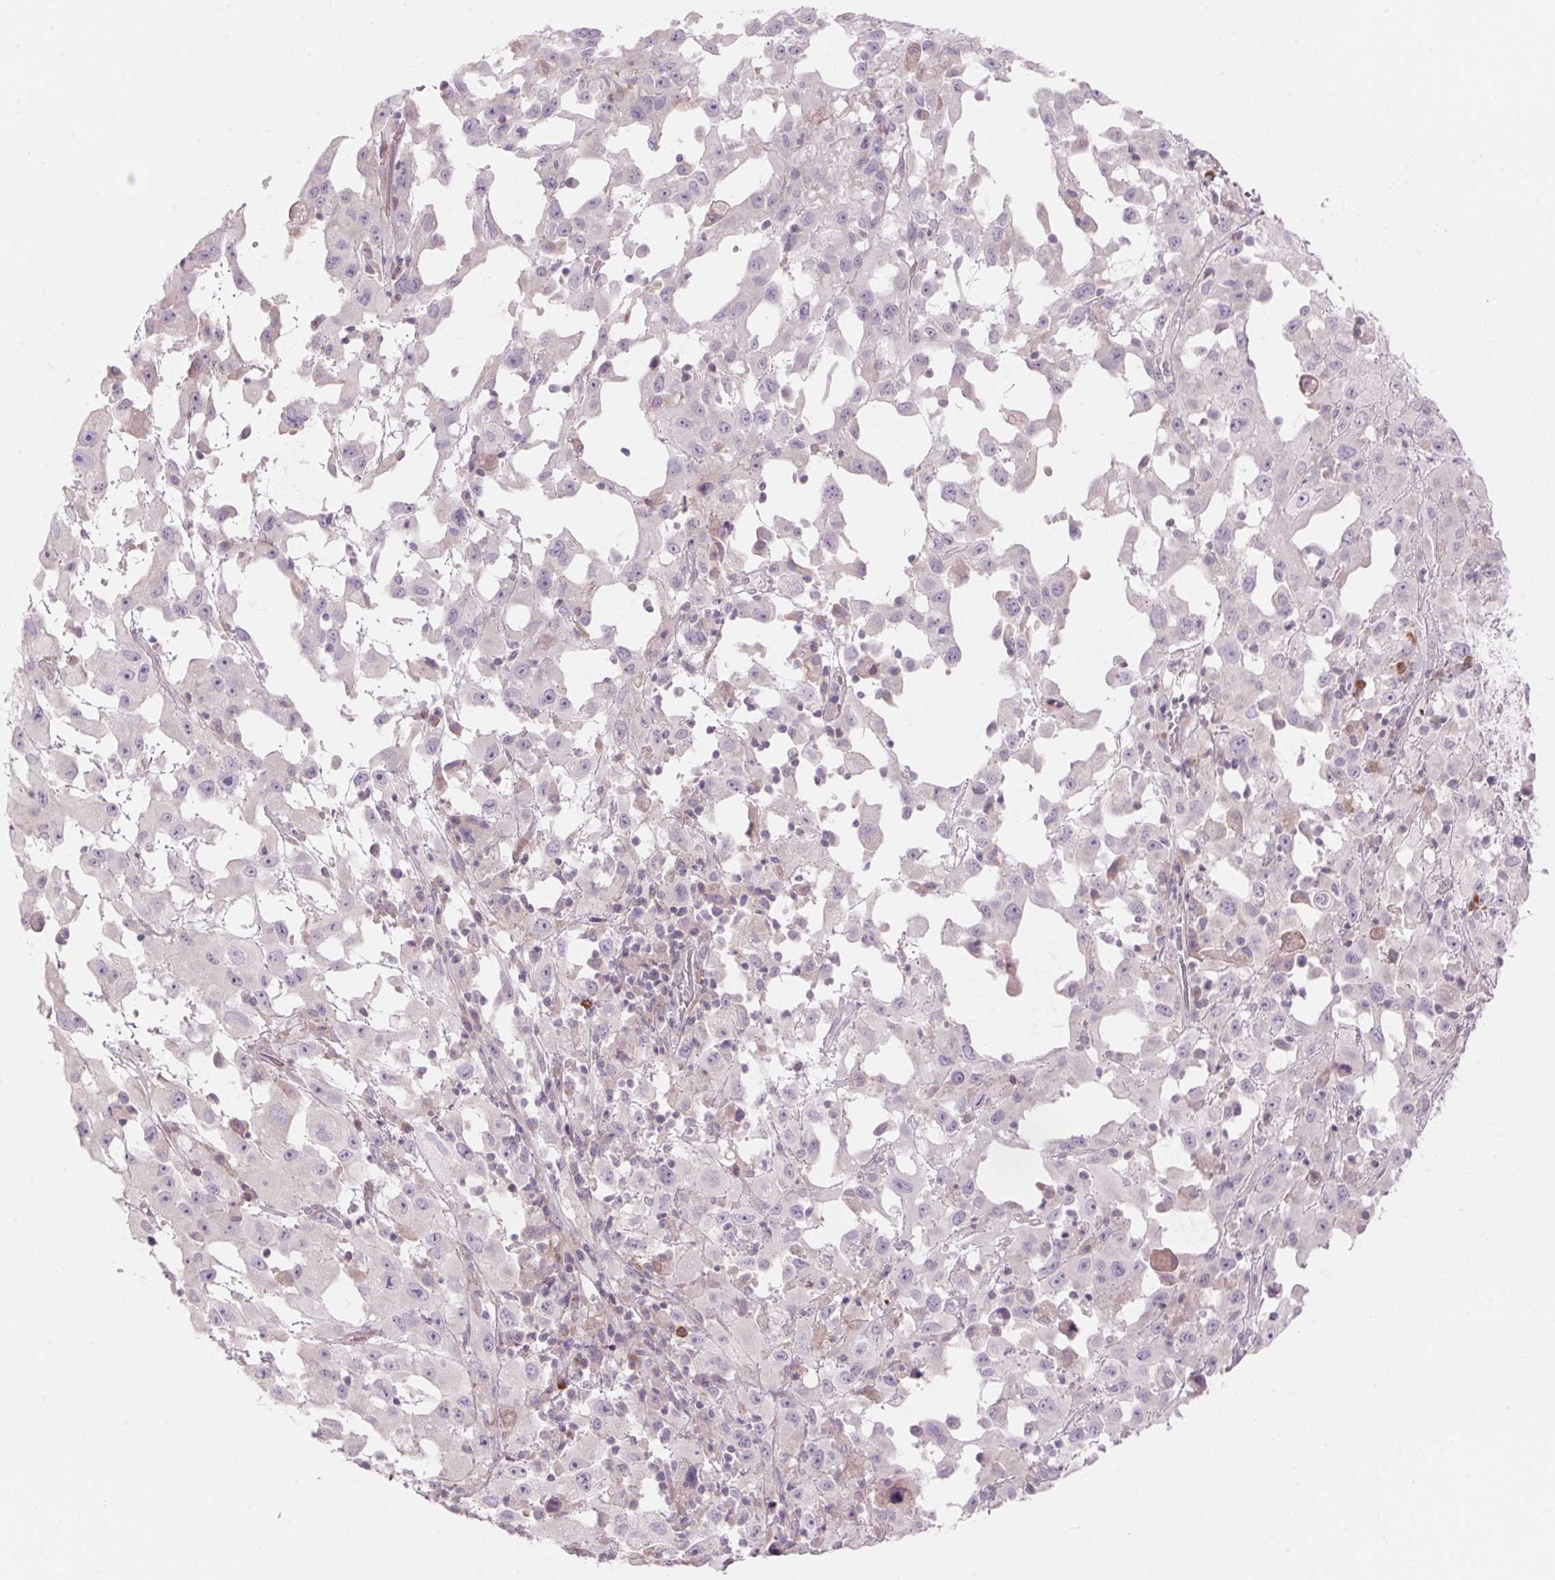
{"staining": {"intensity": "negative", "quantity": "none", "location": "none"}, "tissue": "melanoma", "cell_type": "Tumor cells", "image_type": "cancer", "snomed": [{"axis": "morphology", "description": "Malignant melanoma, Metastatic site"}, {"axis": "topography", "description": "Soft tissue"}], "caption": "A micrograph of human melanoma is negative for staining in tumor cells. Brightfield microscopy of immunohistochemistry (IHC) stained with DAB (3,3'-diaminobenzidine) (brown) and hematoxylin (blue), captured at high magnification.", "gene": "GNMT", "patient": {"sex": "male", "age": 50}}